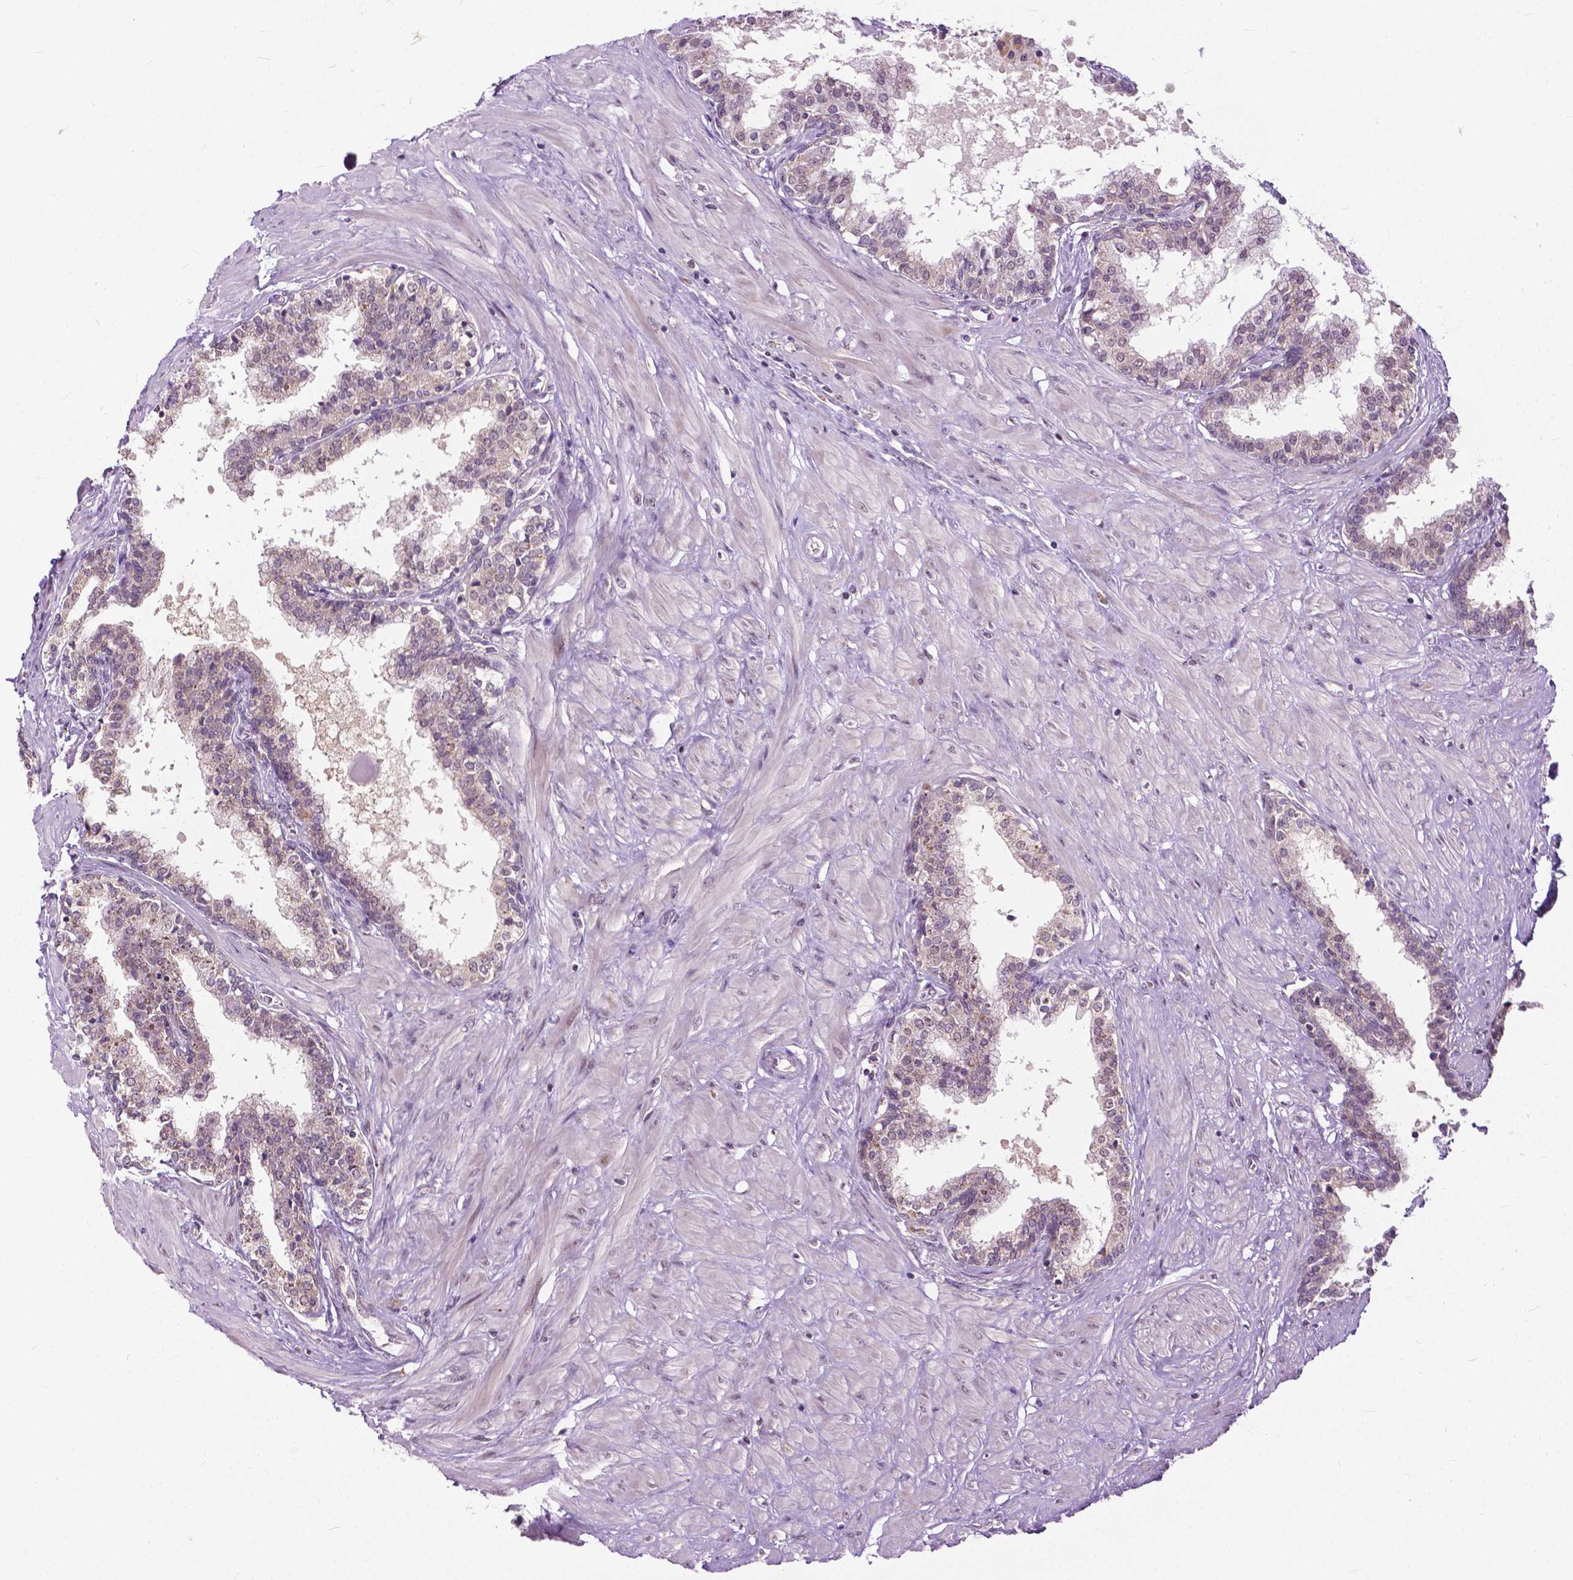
{"staining": {"intensity": "weak", "quantity": "25%-75%", "location": "cytoplasmic/membranous"}, "tissue": "prostate", "cell_type": "Glandular cells", "image_type": "normal", "snomed": [{"axis": "morphology", "description": "Normal tissue, NOS"}, {"axis": "topography", "description": "Prostate"}], "caption": "High-power microscopy captured an IHC image of normal prostate, revealing weak cytoplasmic/membranous staining in about 25%-75% of glandular cells. Immunohistochemistry (ihc) stains the protein of interest in brown and the nuclei are stained blue.", "gene": "TTC9B", "patient": {"sex": "male", "age": 55}}